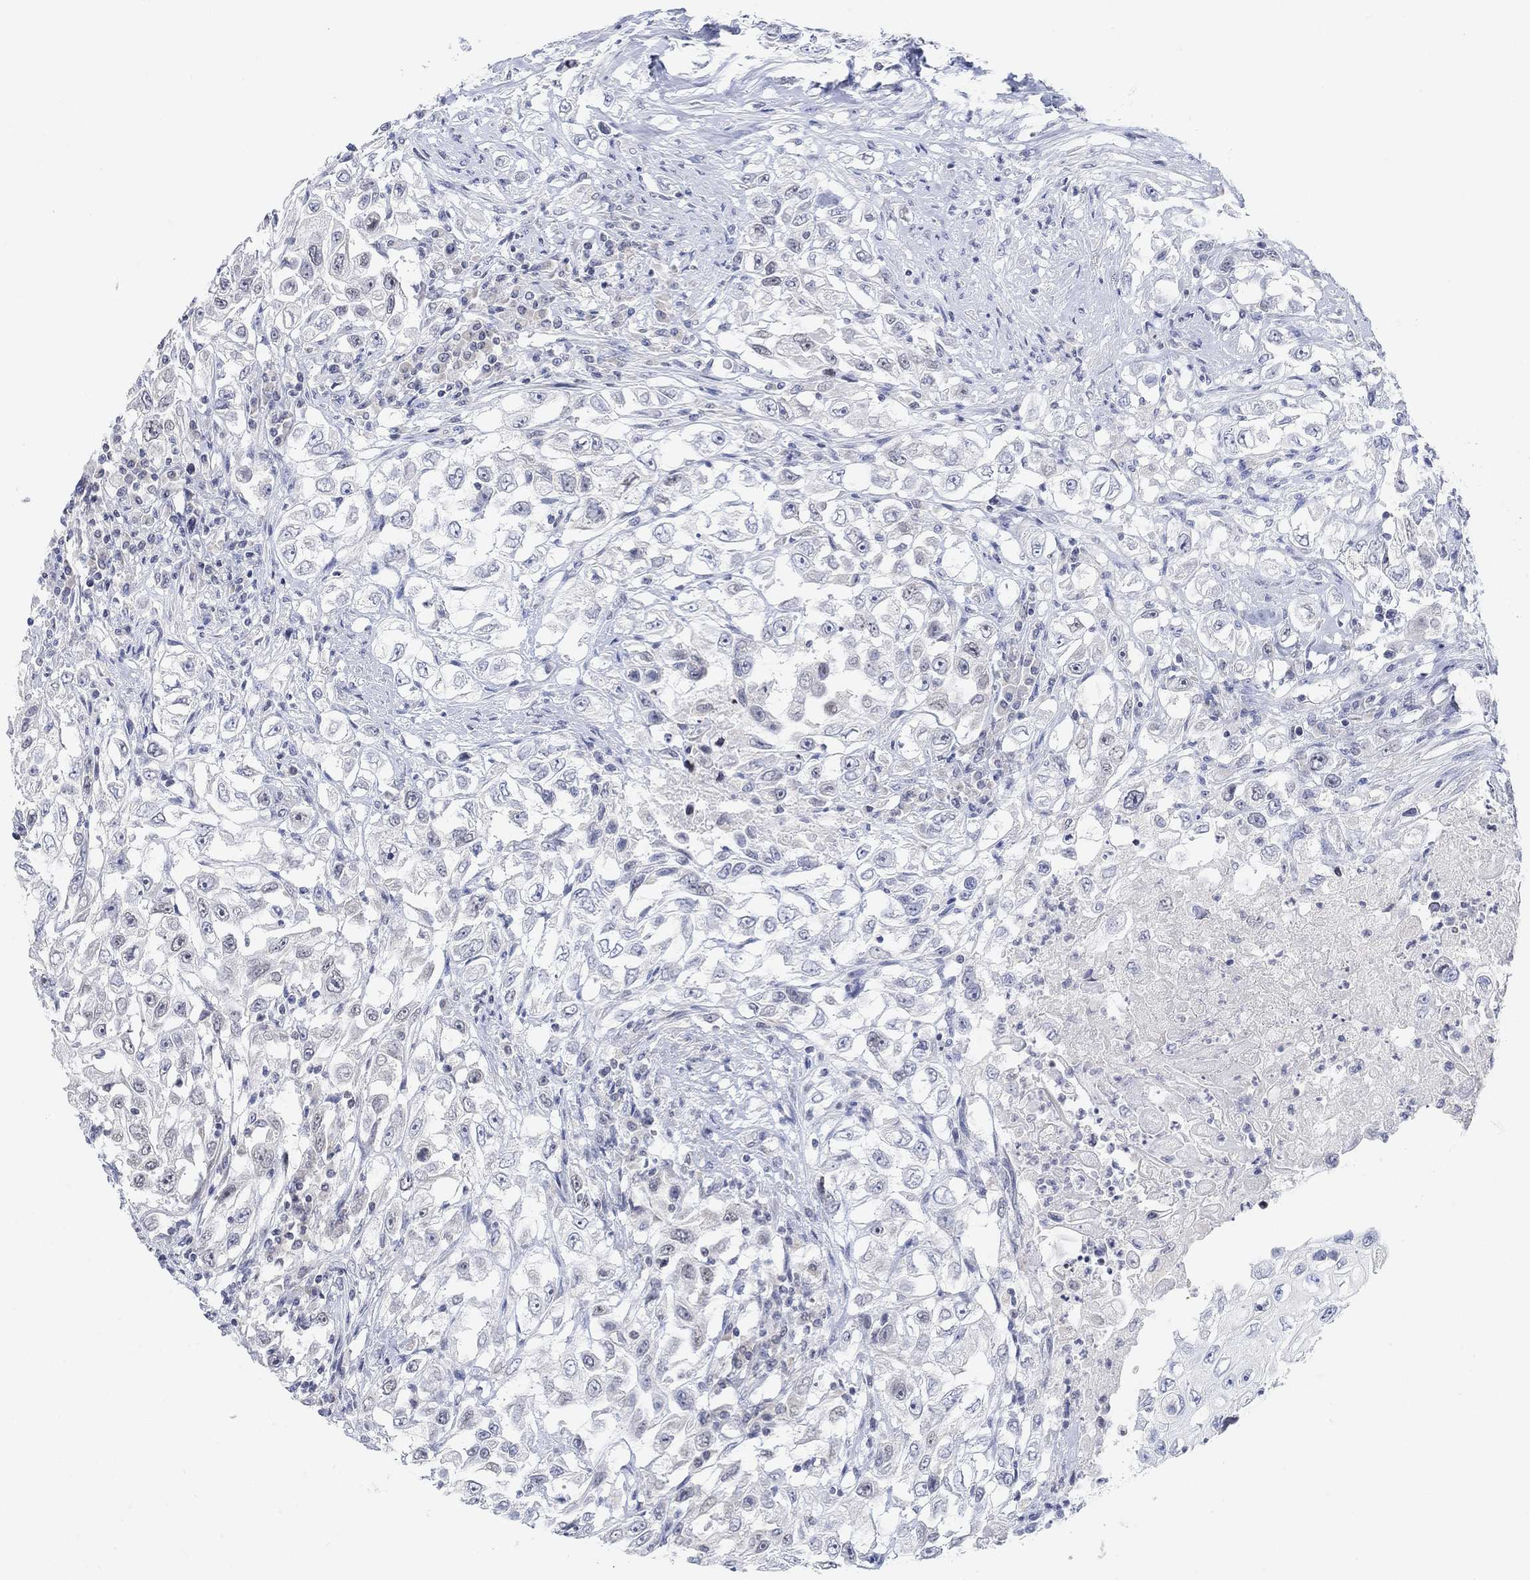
{"staining": {"intensity": "negative", "quantity": "none", "location": "none"}, "tissue": "urothelial cancer", "cell_type": "Tumor cells", "image_type": "cancer", "snomed": [{"axis": "morphology", "description": "Urothelial carcinoma, High grade"}, {"axis": "topography", "description": "Urinary bladder"}], "caption": "DAB (3,3'-diaminobenzidine) immunohistochemical staining of human urothelial cancer displays no significant expression in tumor cells. Nuclei are stained in blue.", "gene": "ATP6V1E2", "patient": {"sex": "female", "age": 56}}